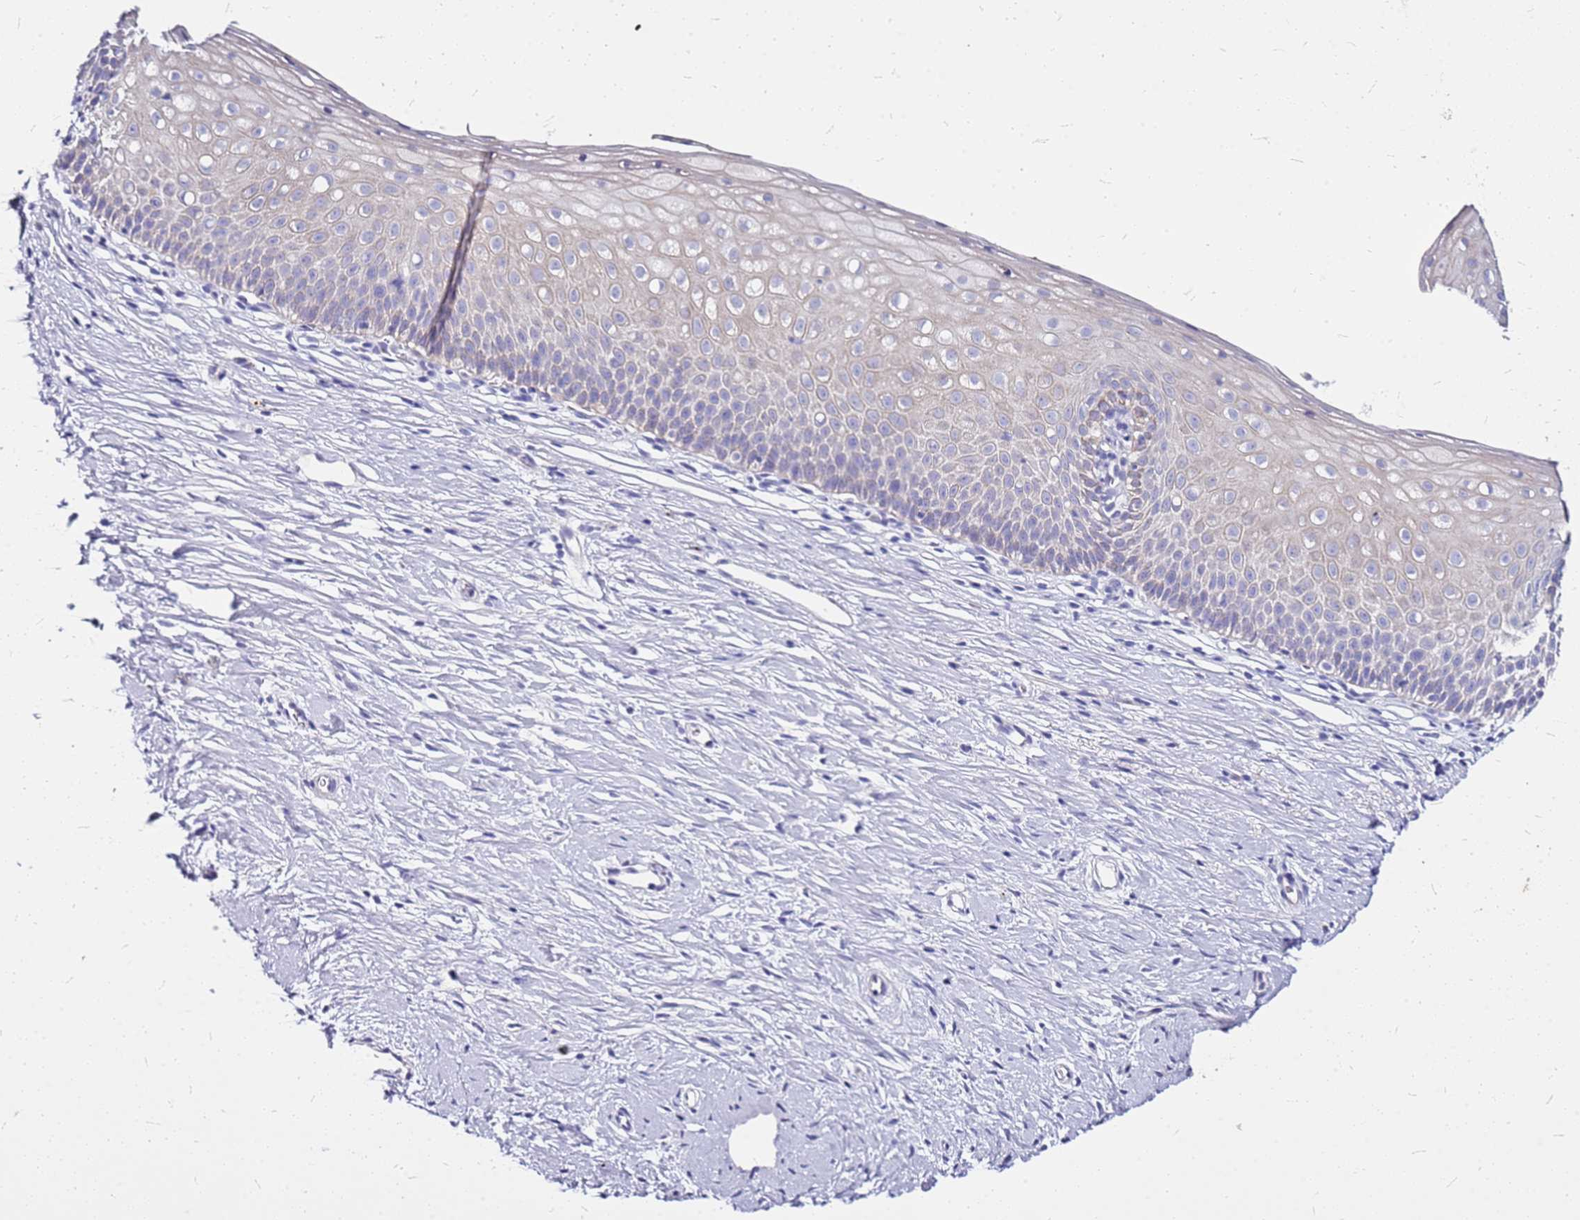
{"staining": {"intensity": "negative", "quantity": "none", "location": "none"}, "tissue": "cervix", "cell_type": "Glandular cells", "image_type": "normal", "snomed": [{"axis": "morphology", "description": "Normal tissue, NOS"}, {"axis": "topography", "description": "Cervix"}], "caption": "Immunohistochemical staining of unremarkable human cervix displays no significant staining in glandular cells.", "gene": "CASD1", "patient": {"sex": "female", "age": 57}}